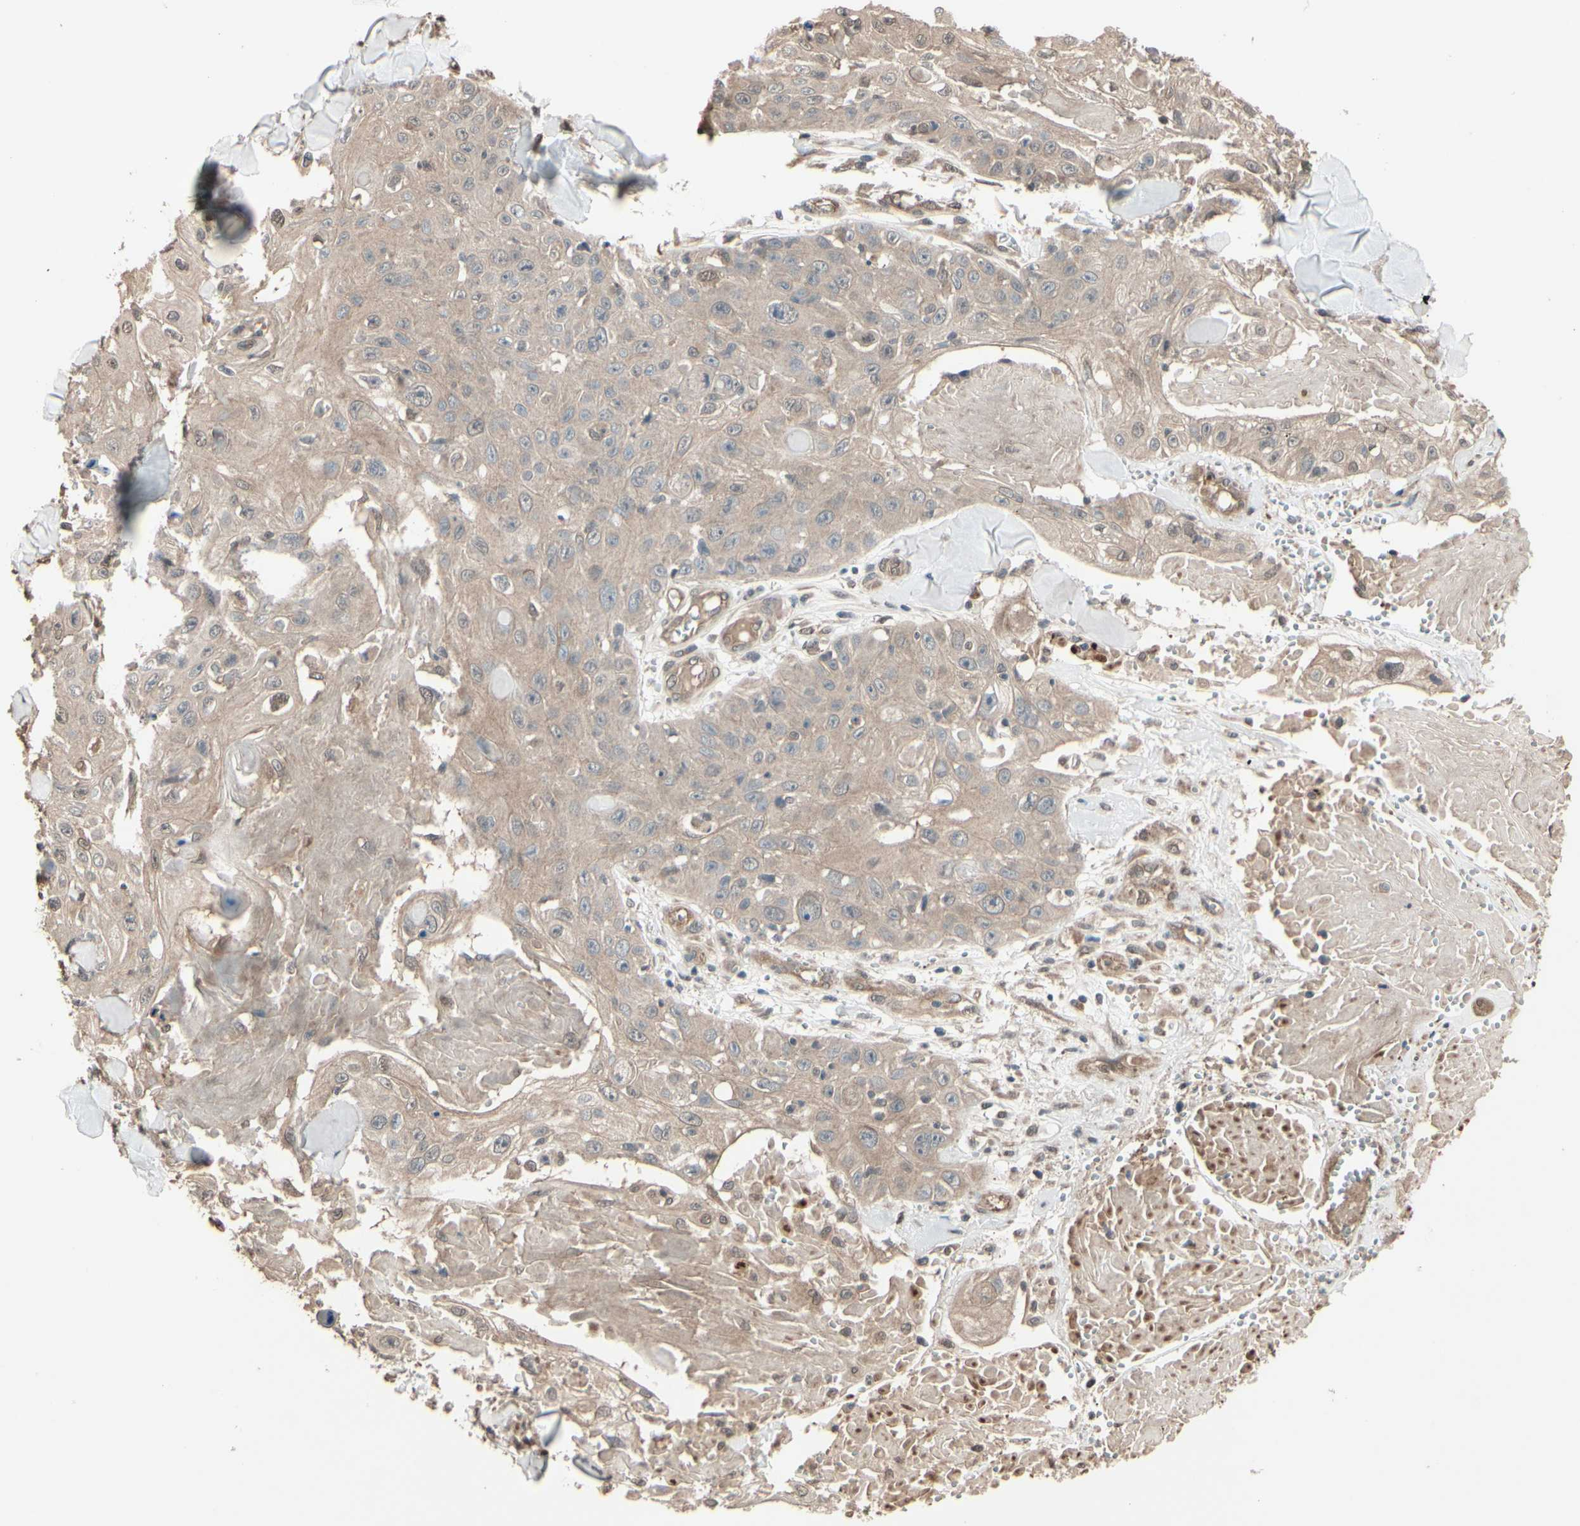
{"staining": {"intensity": "weak", "quantity": ">75%", "location": "cytoplasmic/membranous"}, "tissue": "skin cancer", "cell_type": "Tumor cells", "image_type": "cancer", "snomed": [{"axis": "morphology", "description": "Squamous cell carcinoma, NOS"}, {"axis": "topography", "description": "Skin"}], "caption": "This is an image of IHC staining of squamous cell carcinoma (skin), which shows weak staining in the cytoplasmic/membranous of tumor cells.", "gene": "PNPLA7", "patient": {"sex": "male", "age": 86}}